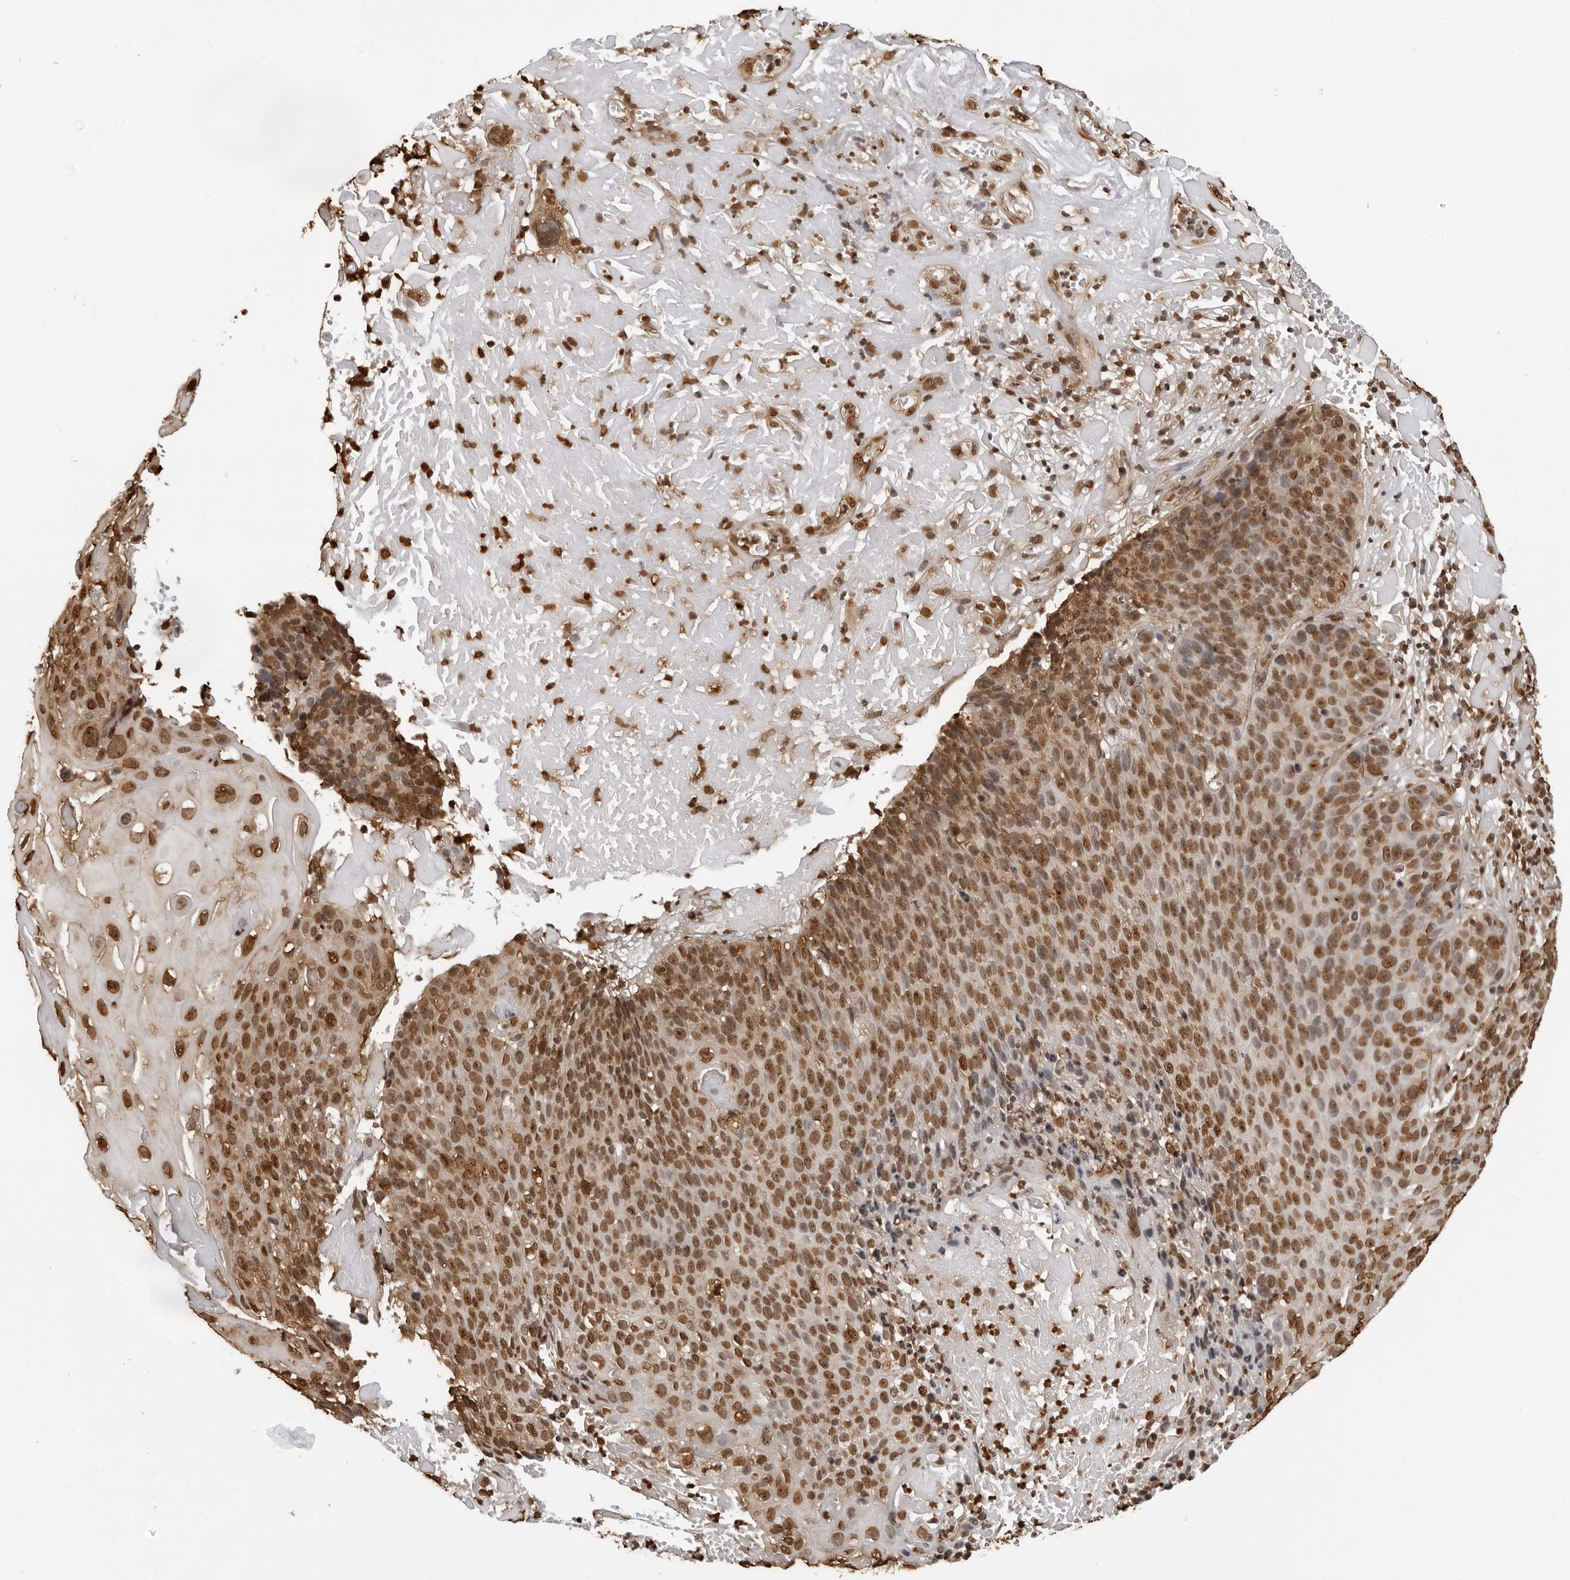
{"staining": {"intensity": "strong", "quantity": ">75%", "location": "nuclear"}, "tissue": "cervical cancer", "cell_type": "Tumor cells", "image_type": "cancer", "snomed": [{"axis": "morphology", "description": "Squamous cell carcinoma, NOS"}, {"axis": "topography", "description": "Cervix"}], "caption": "Brown immunohistochemical staining in human cervical cancer (squamous cell carcinoma) shows strong nuclear staining in approximately >75% of tumor cells. (DAB = brown stain, brightfield microscopy at high magnification).", "gene": "ZFP91", "patient": {"sex": "female", "age": 74}}